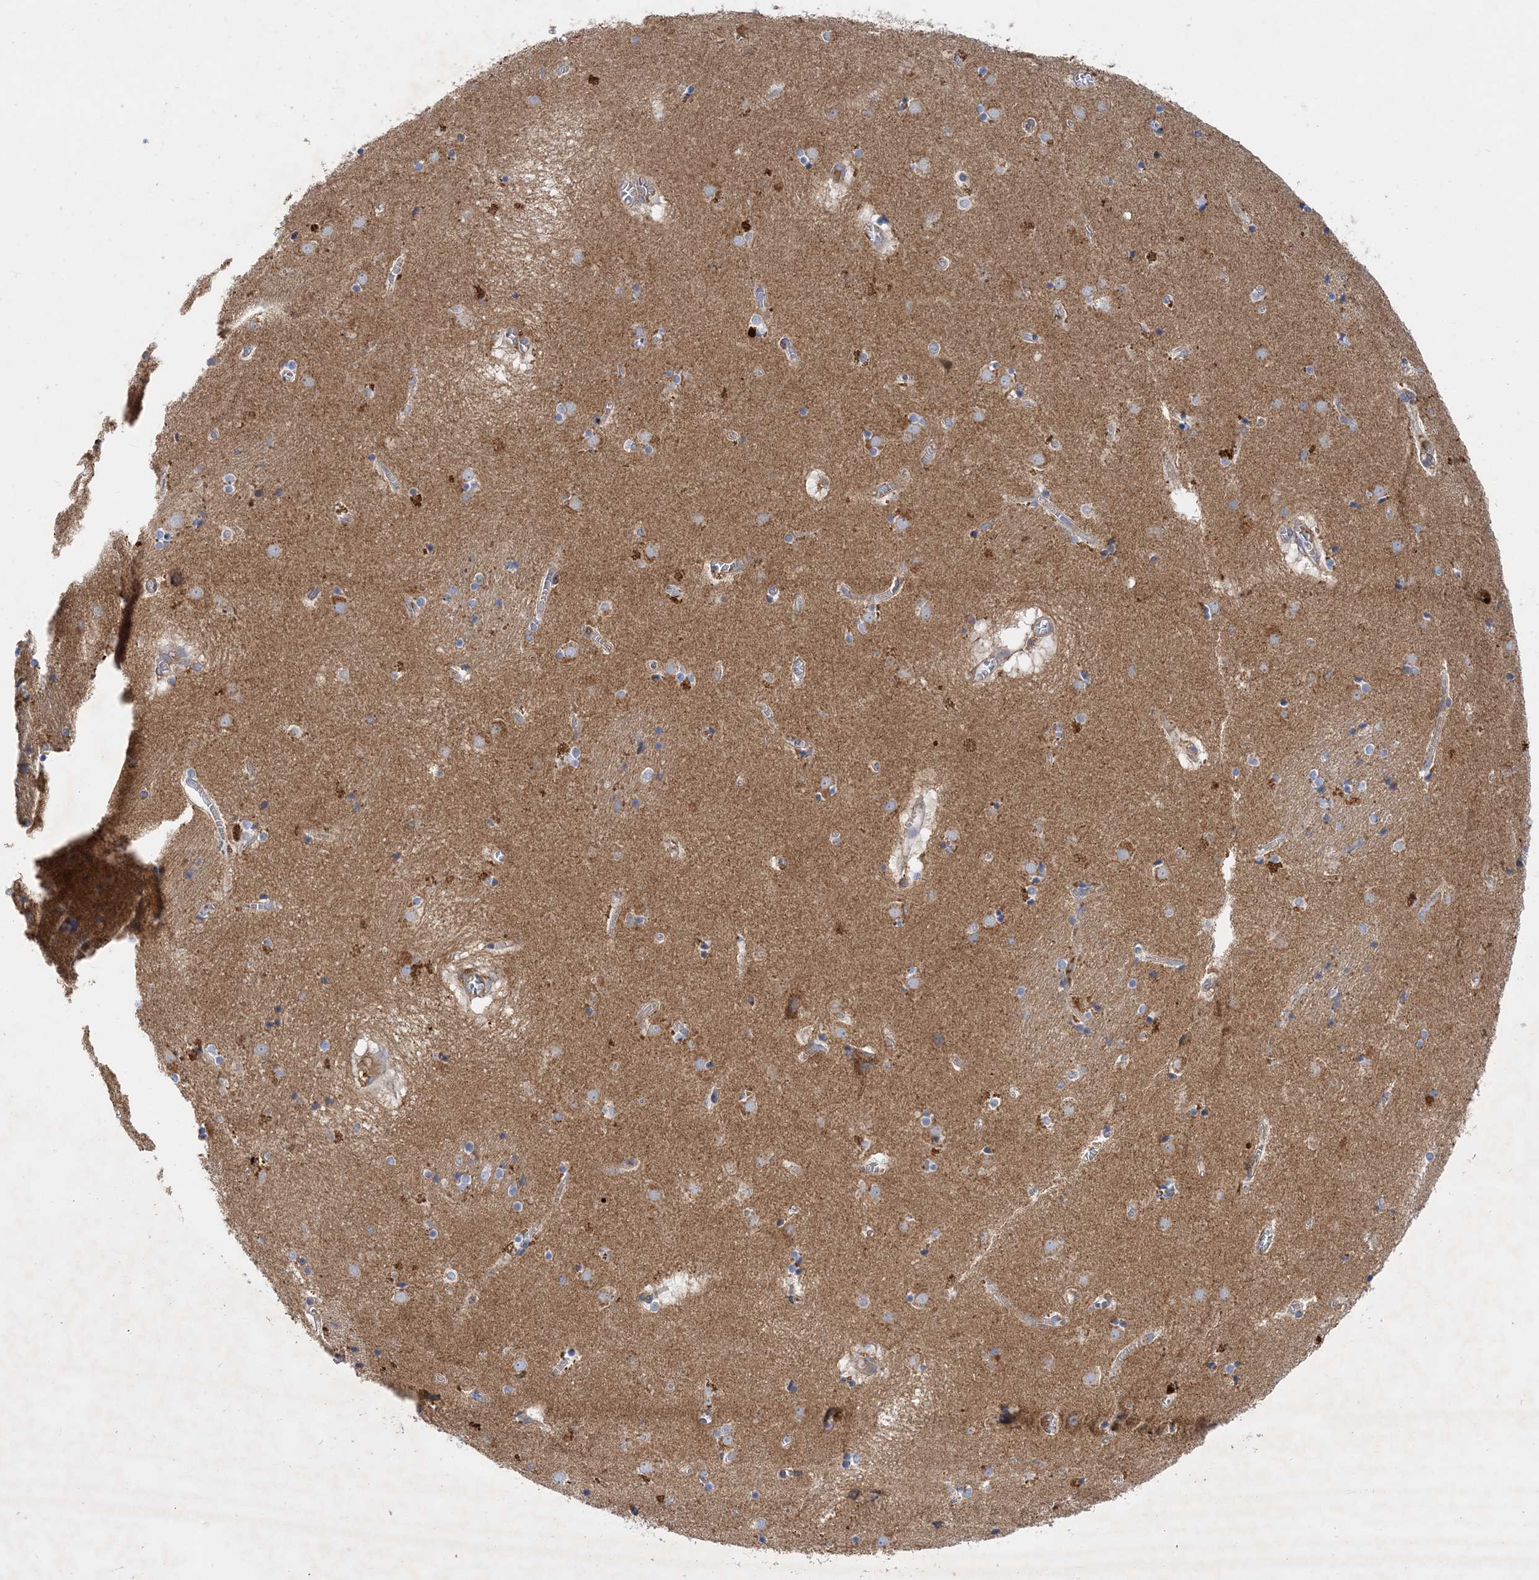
{"staining": {"intensity": "negative", "quantity": "none", "location": "none"}, "tissue": "caudate", "cell_type": "Glial cells", "image_type": "normal", "snomed": [{"axis": "morphology", "description": "Normal tissue, NOS"}, {"axis": "topography", "description": "Lateral ventricle wall"}], "caption": "Immunohistochemistry photomicrograph of benign caudate: human caudate stained with DAB (3,3'-diaminobenzidine) demonstrates no significant protein expression in glial cells. (Stains: DAB (3,3'-diaminobenzidine) immunohistochemistry (IHC) with hematoxylin counter stain, Microscopy: brightfield microscopy at high magnification).", "gene": "GRINA", "patient": {"sex": "male", "age": 70}}